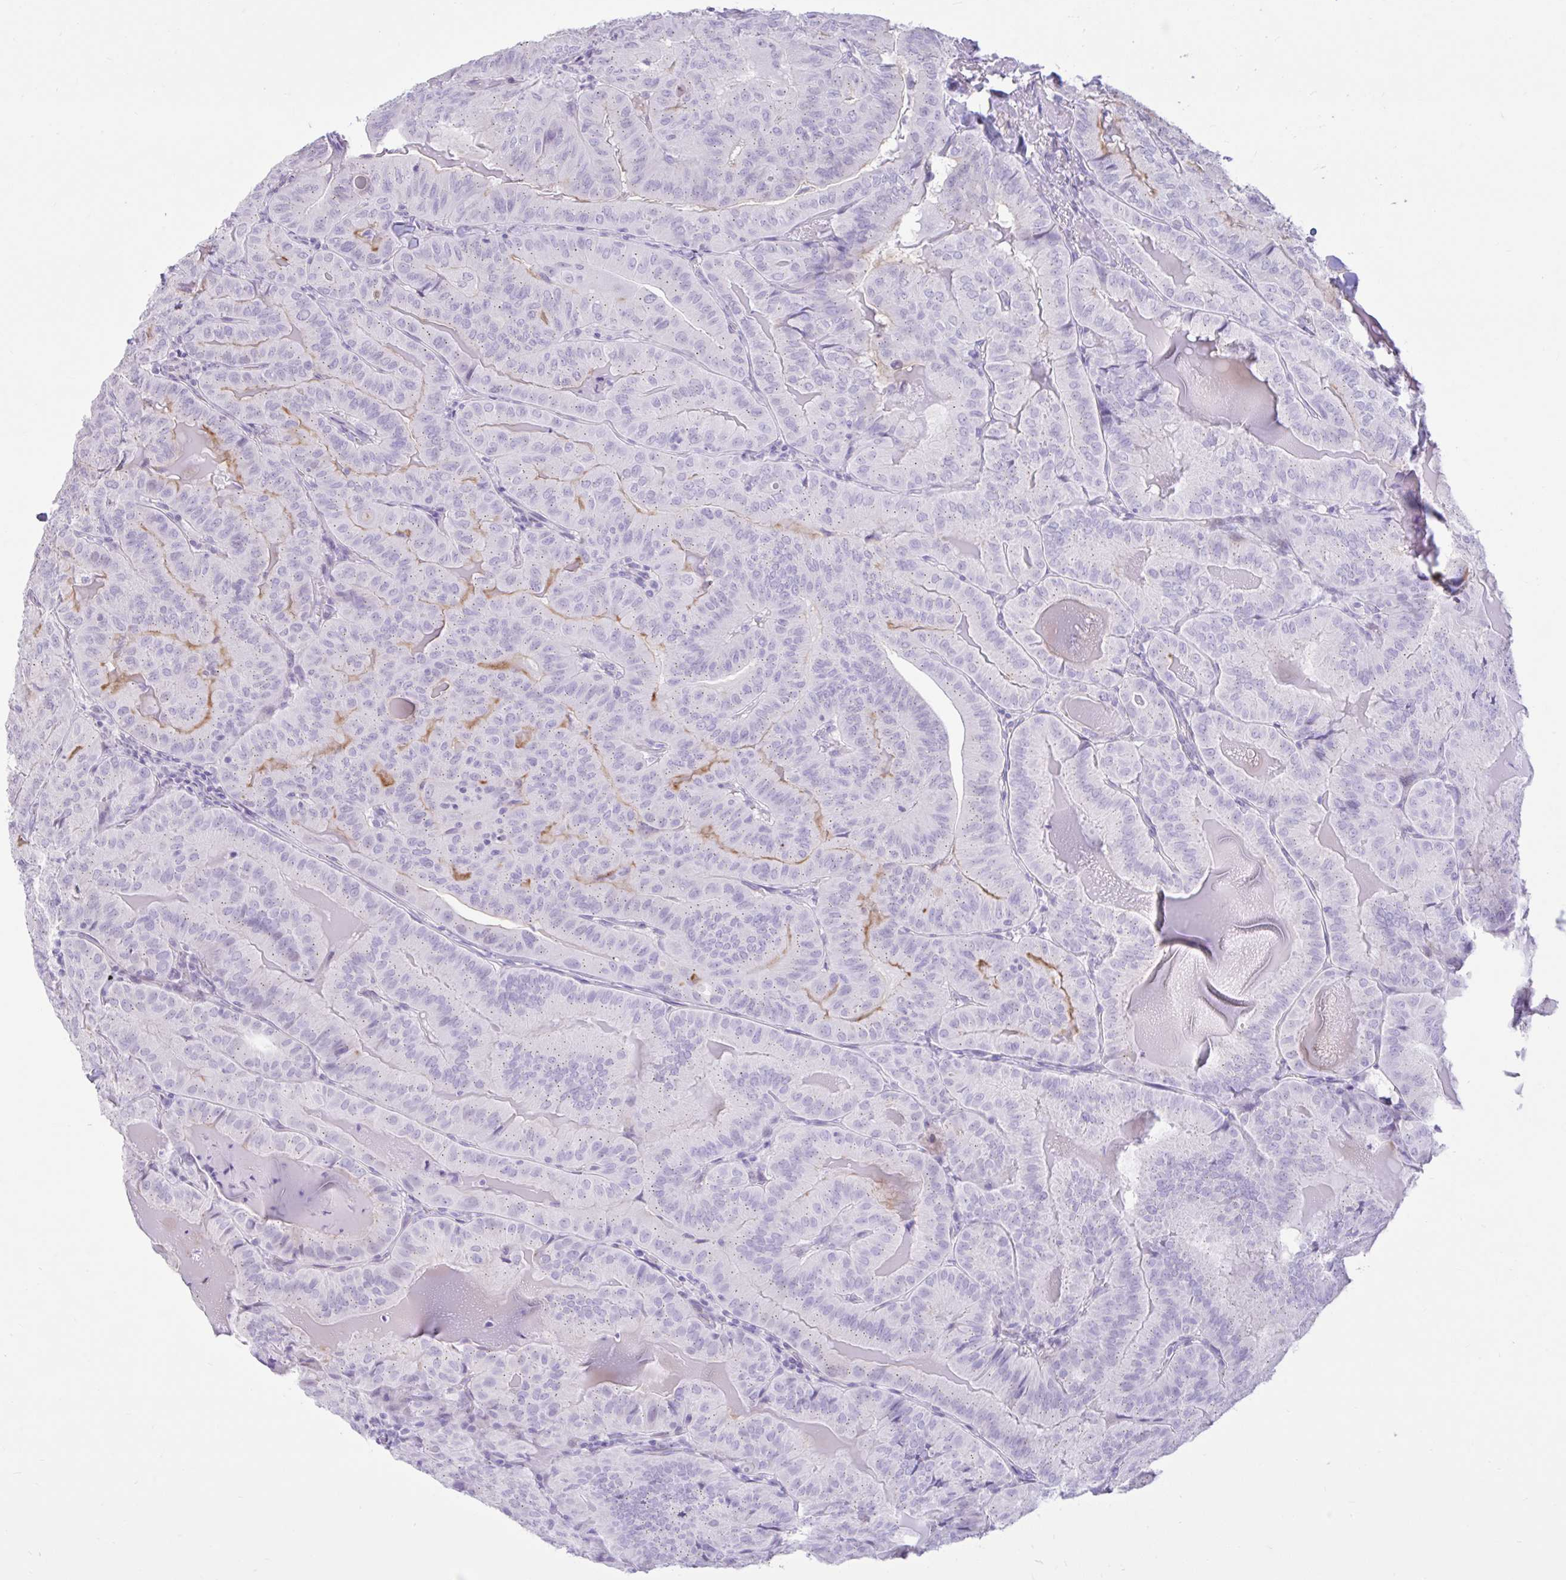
{"staining": {"intensity": "negative", "quantity": "none", "location": "none"}, "tissue": "thyroid cancer", "cell_type": "Tumor cells", "image_type": "cancer", "snomed": [{"axis": "morphology", "description": "Papillary adenocarcinoma, NOS"}, {"axis": "topography", "description": "Thyroid gland"}], "caption": "Immunohistochemical staining of human thyroid cancer (papillary adenocarcinoma) reveals no significant positivity in tumor cells. Brightfield microscopy of IHC stained with DAB (brown) and hematoxylin (blue), captured at high magnification.", "gene": "REEP1", "patient": {"sex": "female", "age": 68}}